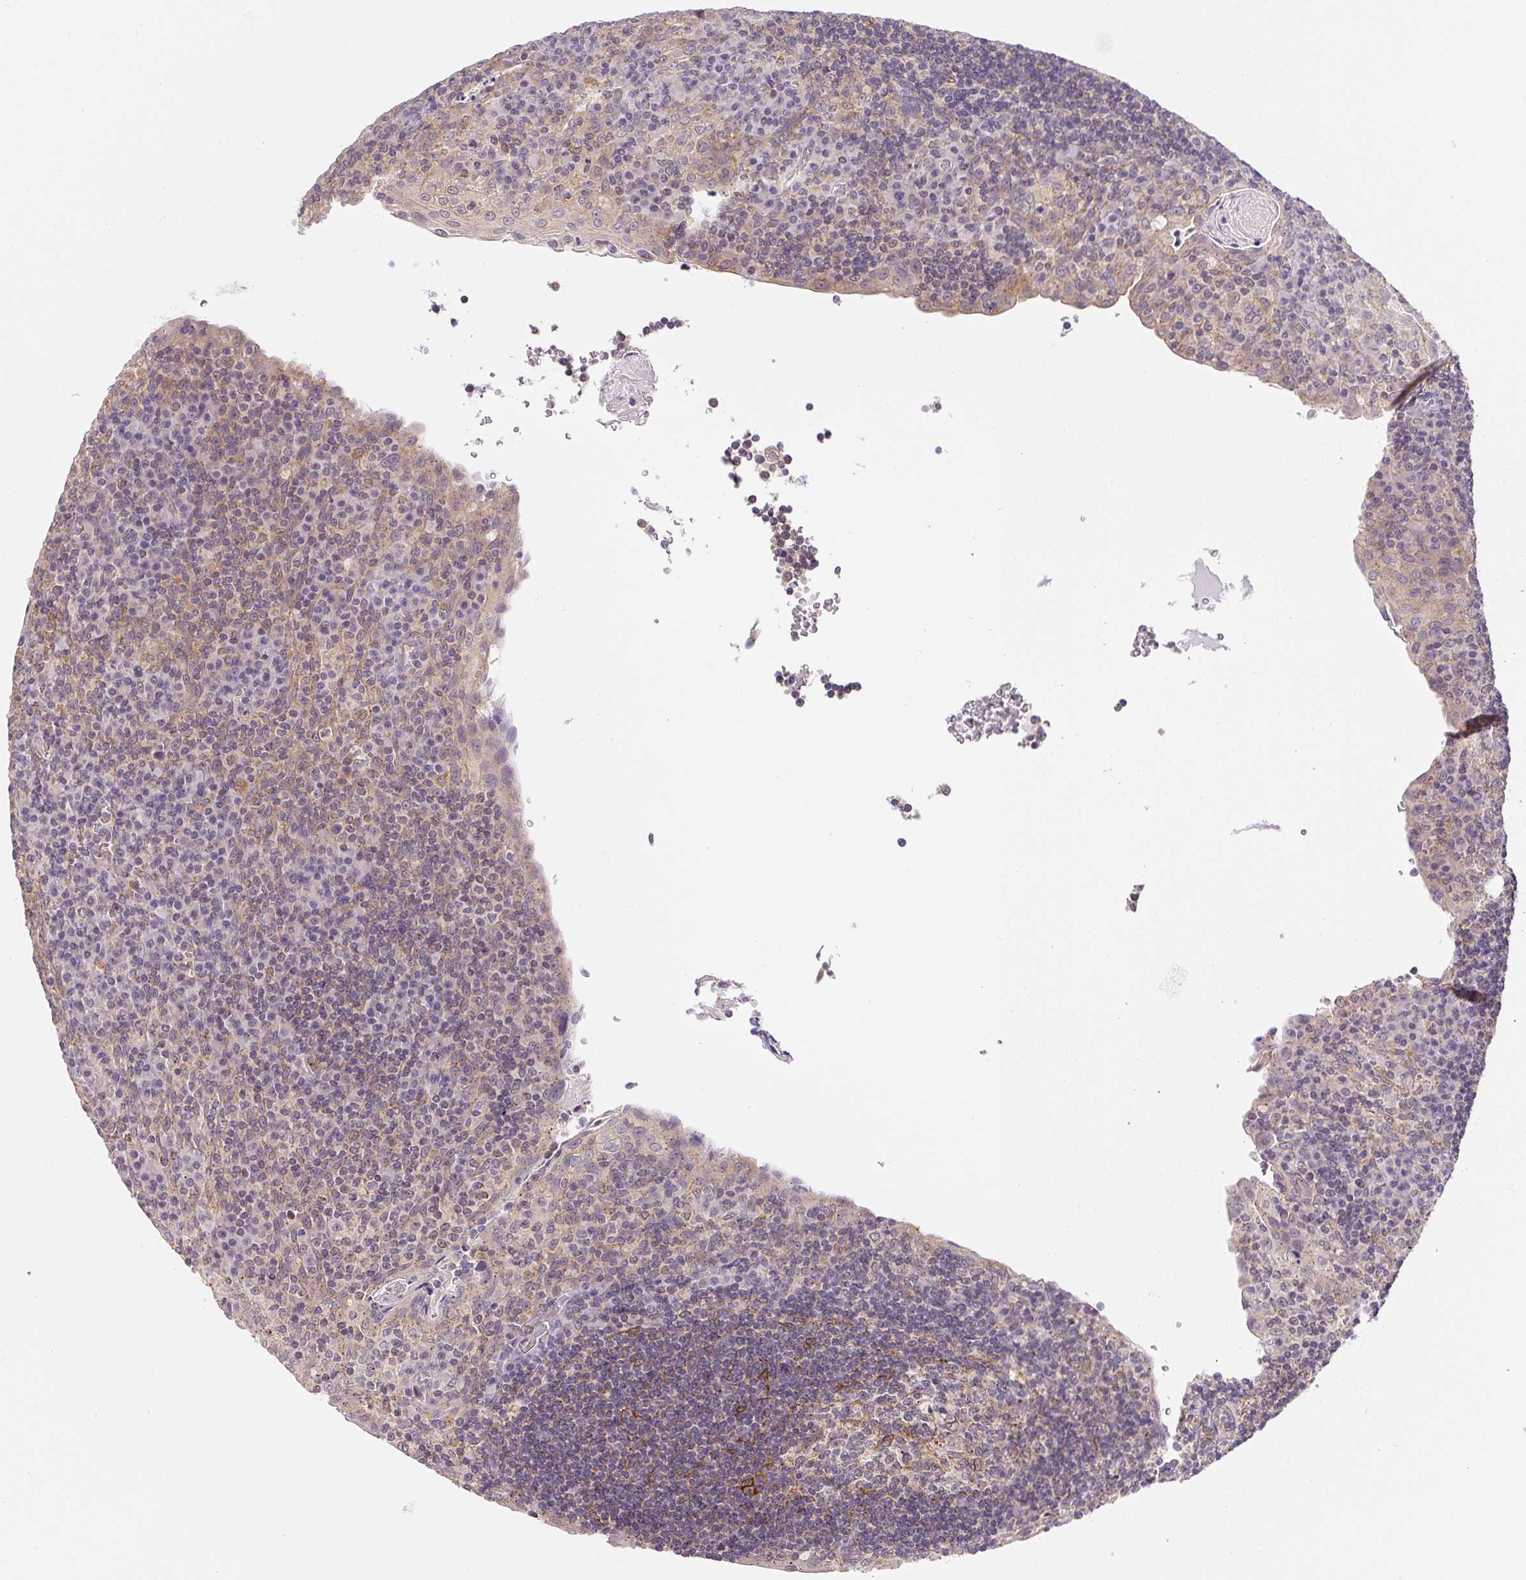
{"staining": {"intensity": "weak", "quantity": "<25%", "location": "cytoplasmic/membranous"}, "tissue": "tonsil", "cell_type": "Germinal center cells", "image_type": "normal", "snomed": [{"axis": "morphology", "description": "Normal tissue, NOS"}, {"axis": "topography", "description": "Tonsil"}], "caption": "High magnification brightfield microscopy of benign tonsil stained with DAB (3,3'-diaminobenzidine) (brown) and counterstained with hematoxylin (blue): germinal center cells show no significant positivity. Nuclei are stained in blue.", "gene": "PLA2G4A", "patient": {"sex": "male", "age": 17}}